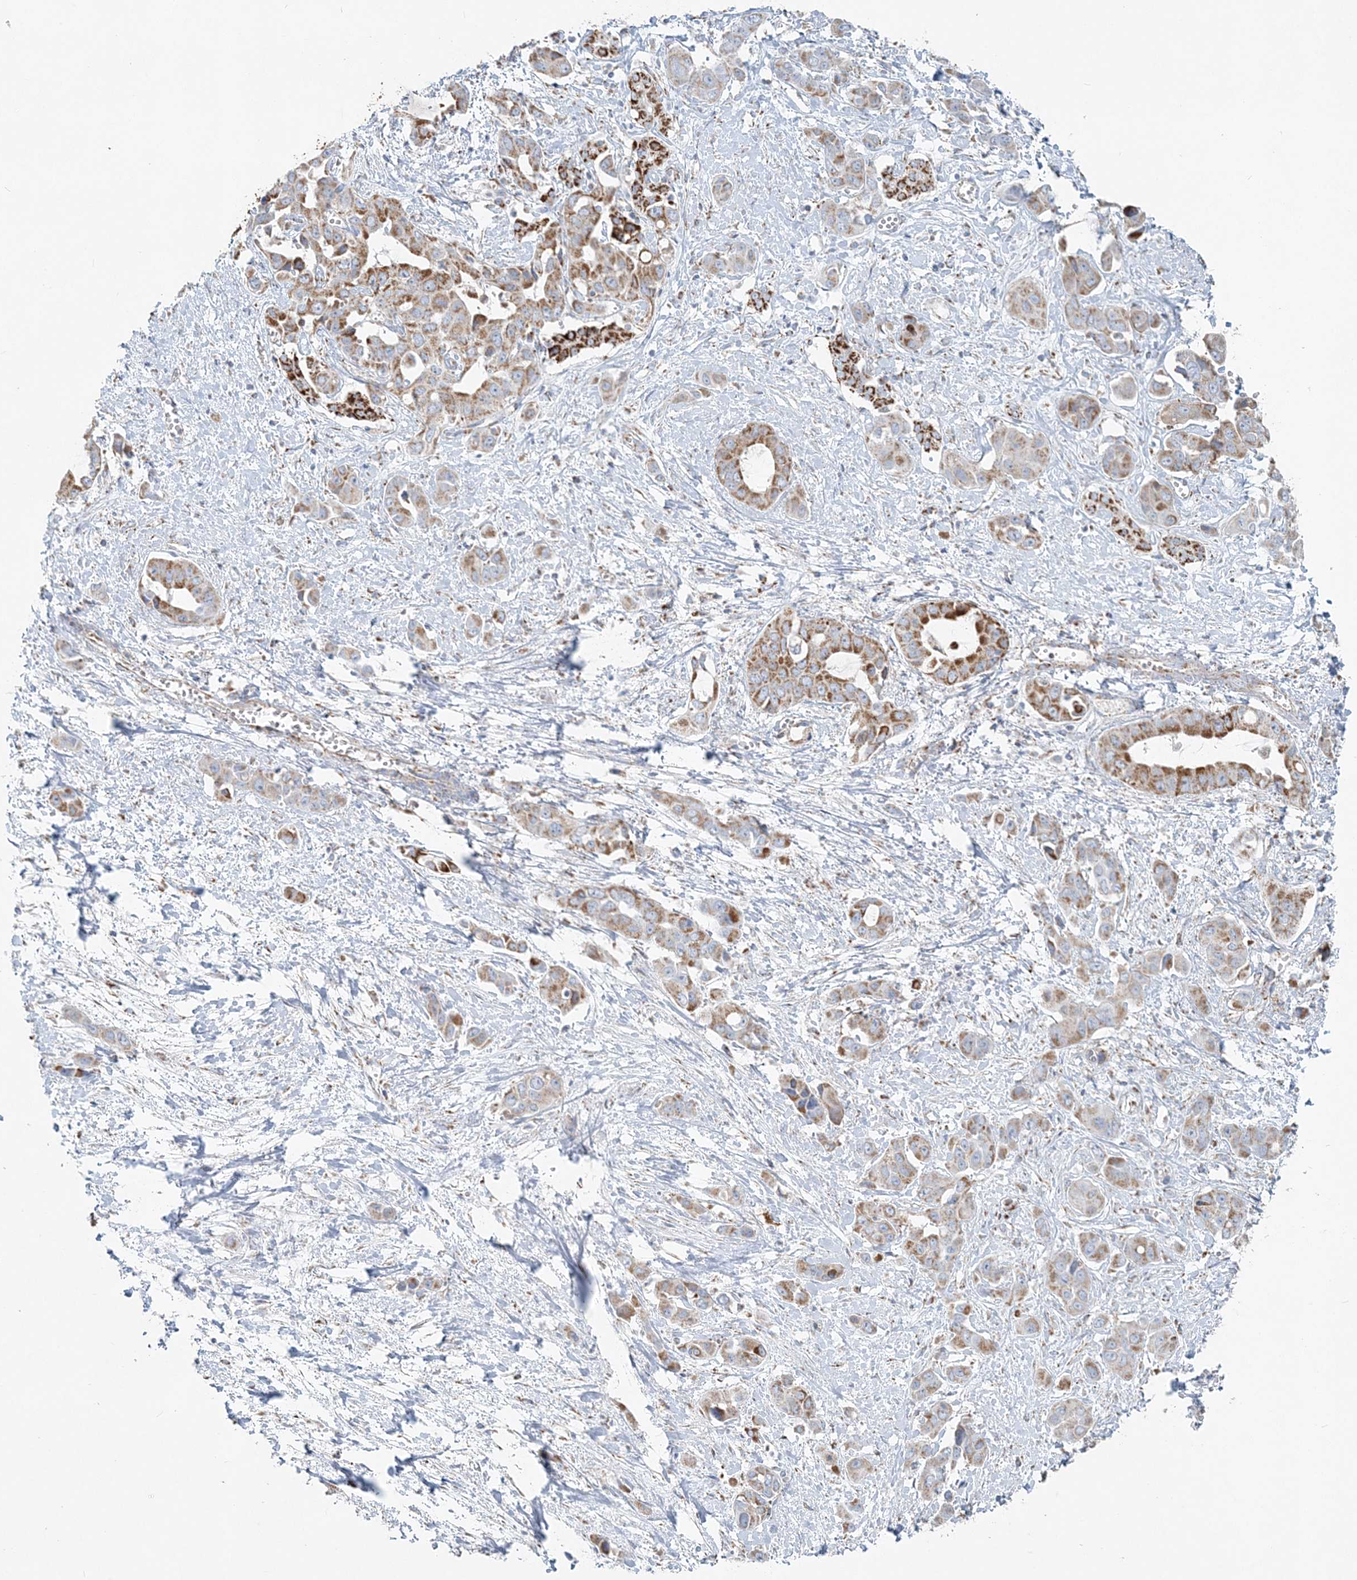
{"staining": {"intensity": "moderate", "quantity": ">75%", "location": "cytoplasmic/membranous"}, "tissue": "liver cancer", "cell_type": "Tumor cells", "image_type": "cancer", "snomed": [{"axis": "morphology", "description": "Cholangiocarcinoma"}, {"axis": "topography", "description": "Liver"}], "caption": "Liver cancer was stained to show a protein in brown. There is medium levels of moderate cytoplasmic/membranous expression in approximately >75% of tumor cells.", "gene": "PCCB", "patient": {"sex": "female", "age": 52}}